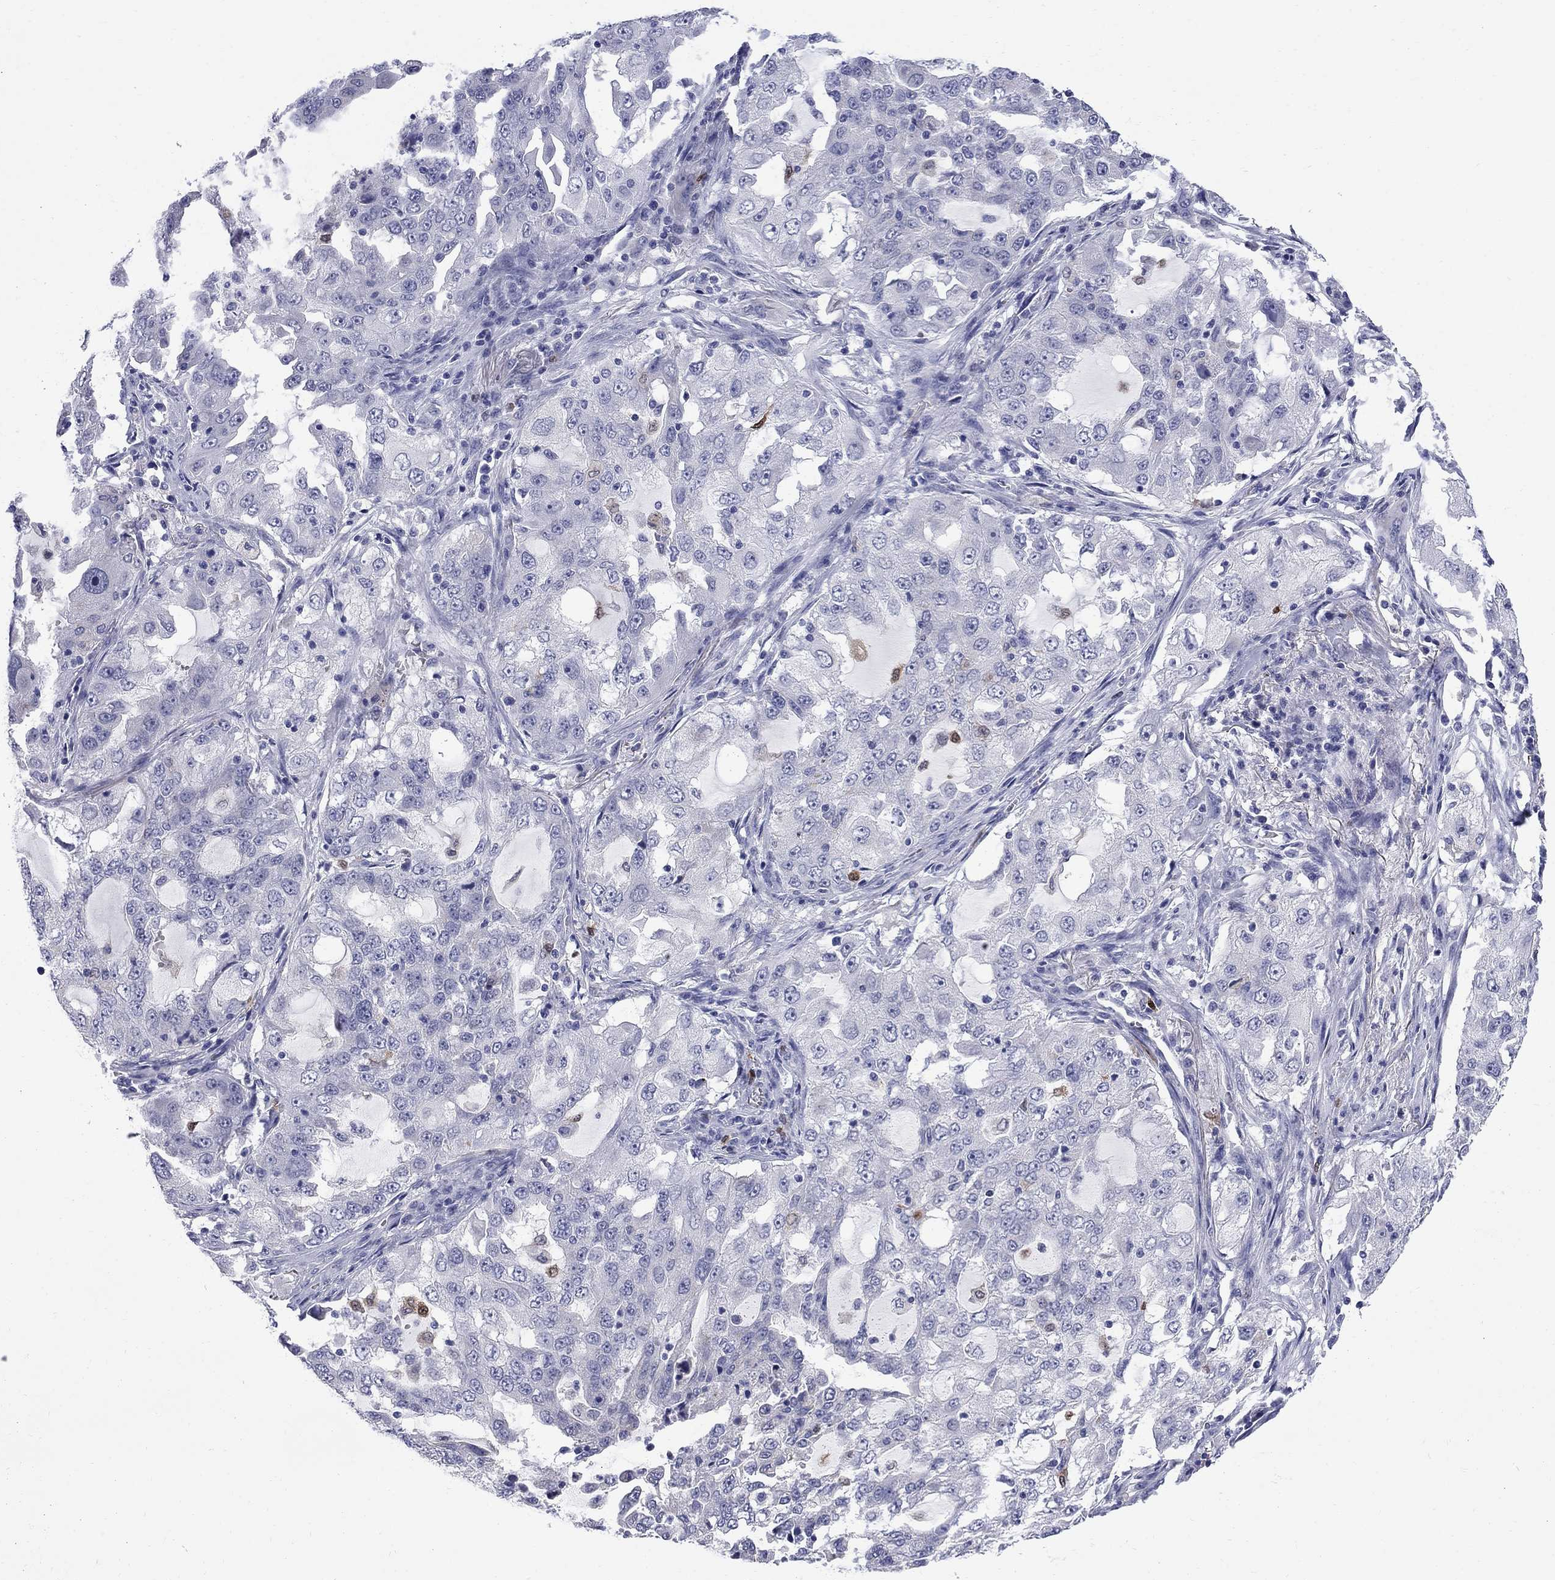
{"staining": {"intensity": "negative", "quantity": "none", "location": "none"}, "tissue": "lung cancer", "cell_type": "Tumor cells", "image_type": "cancer", "snomed": [{"axis": "morphology", "description": "Adenocarcinoma, NOS"}, {"axis": "topography", "description": "Lung"}], "caption": "Tumor cells show no significant protein positivity in lung adenocarcinoma.", "gene": "SERPINB2", "patient": {"sex": "female", "age": 61}}